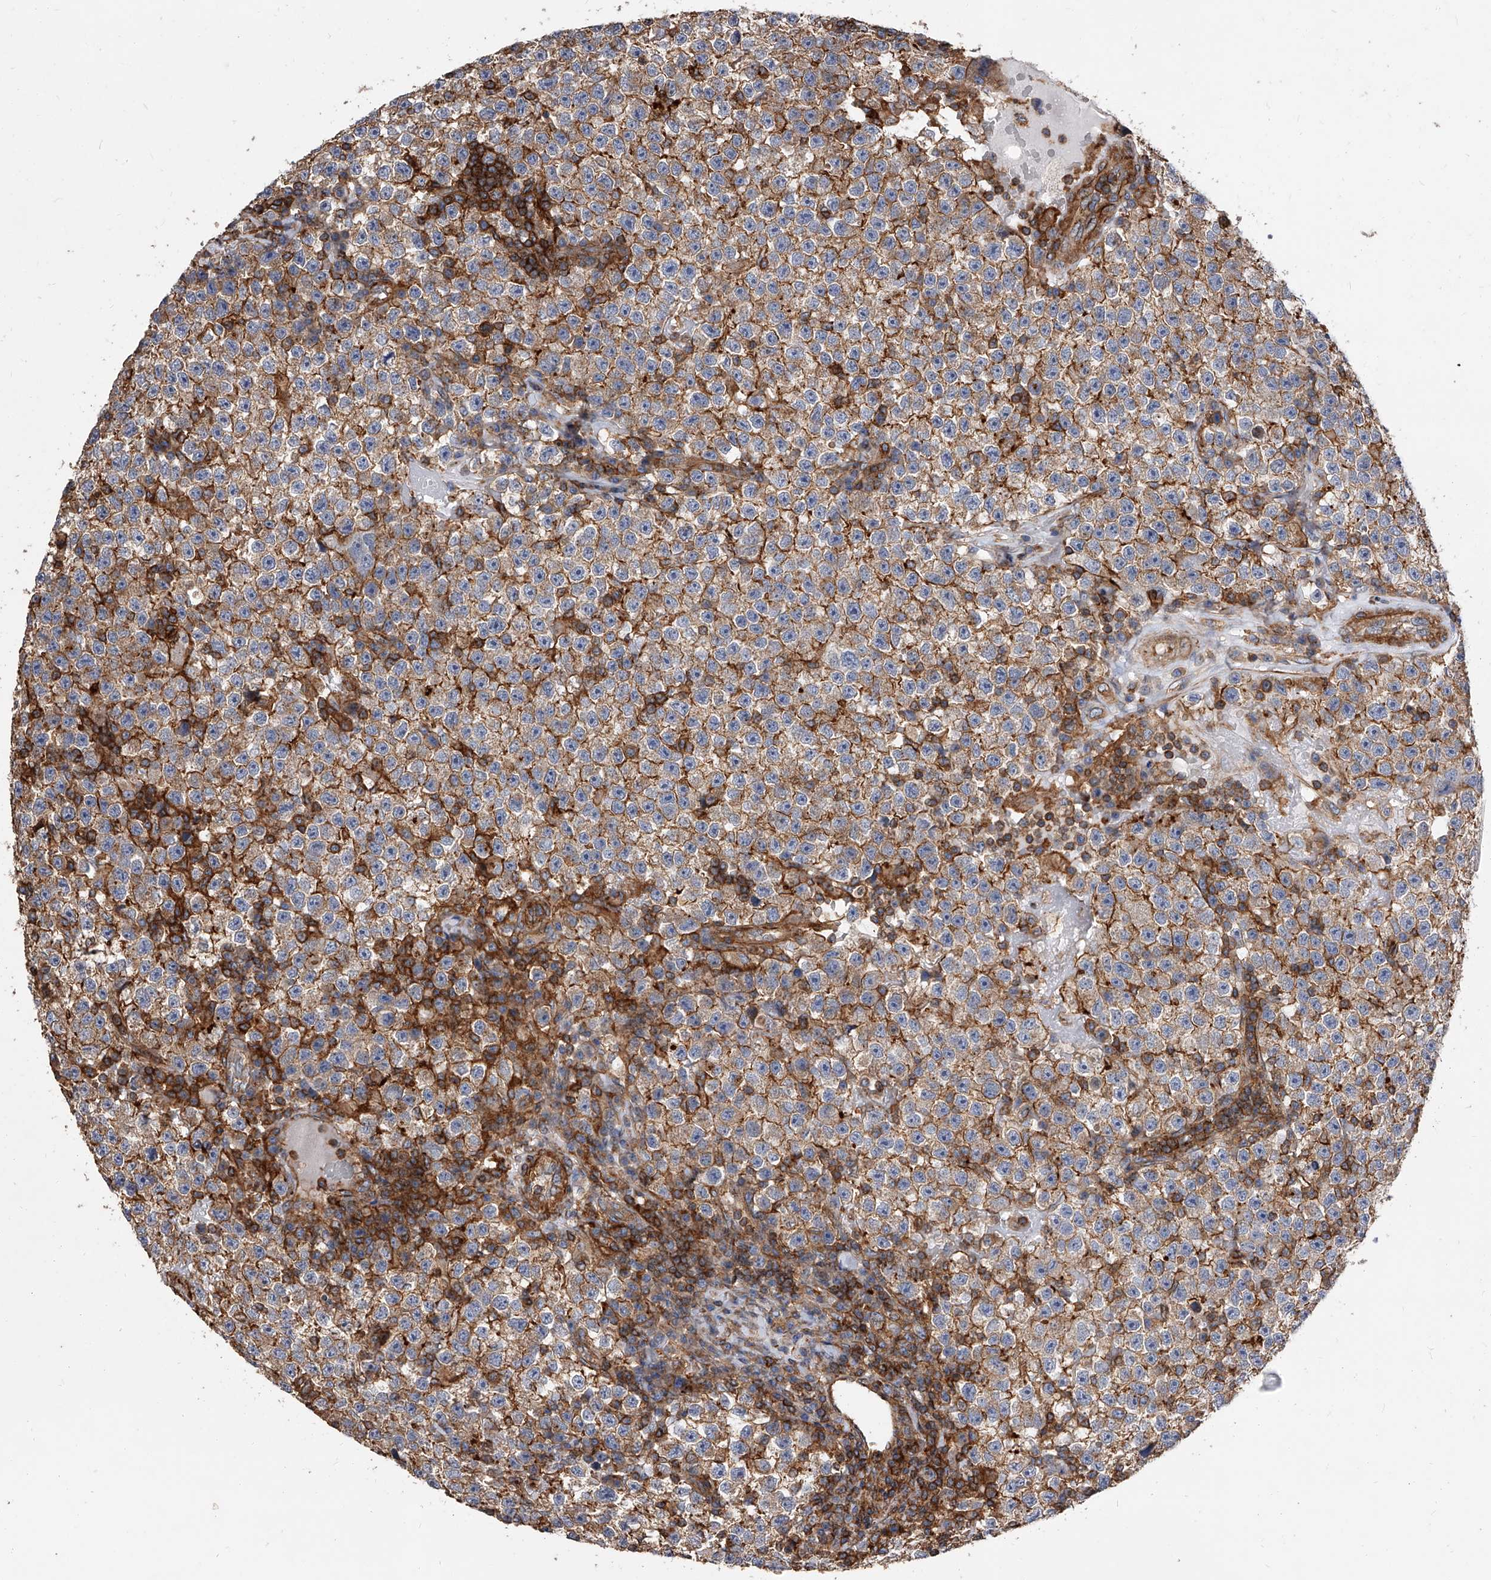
{"staining": {"intensity": "moderate", "quantity": ">75%", "location": "cytoplasmic/membranous"}, "tissue": "testis cancer", "cell_type": "Tumor cells", "image_type": "cancer", "snomed": [{"axis": "morphology", "description": "Seminoma, NOS"}, {"axis": "topography", "description": "Testis"}], "caption": "Immunohistochemistry image of neoplastic tissue: testis cancer stained using immunohistochemistry demonstrates medium levels of moderate protein expression localized specifically in the cytoplasmic/membranous of tumor cells, appearing as a cytoplasmic/membranous brown color.", "gene": "PISD", "patient": {"sex": "male", "age": 22}}